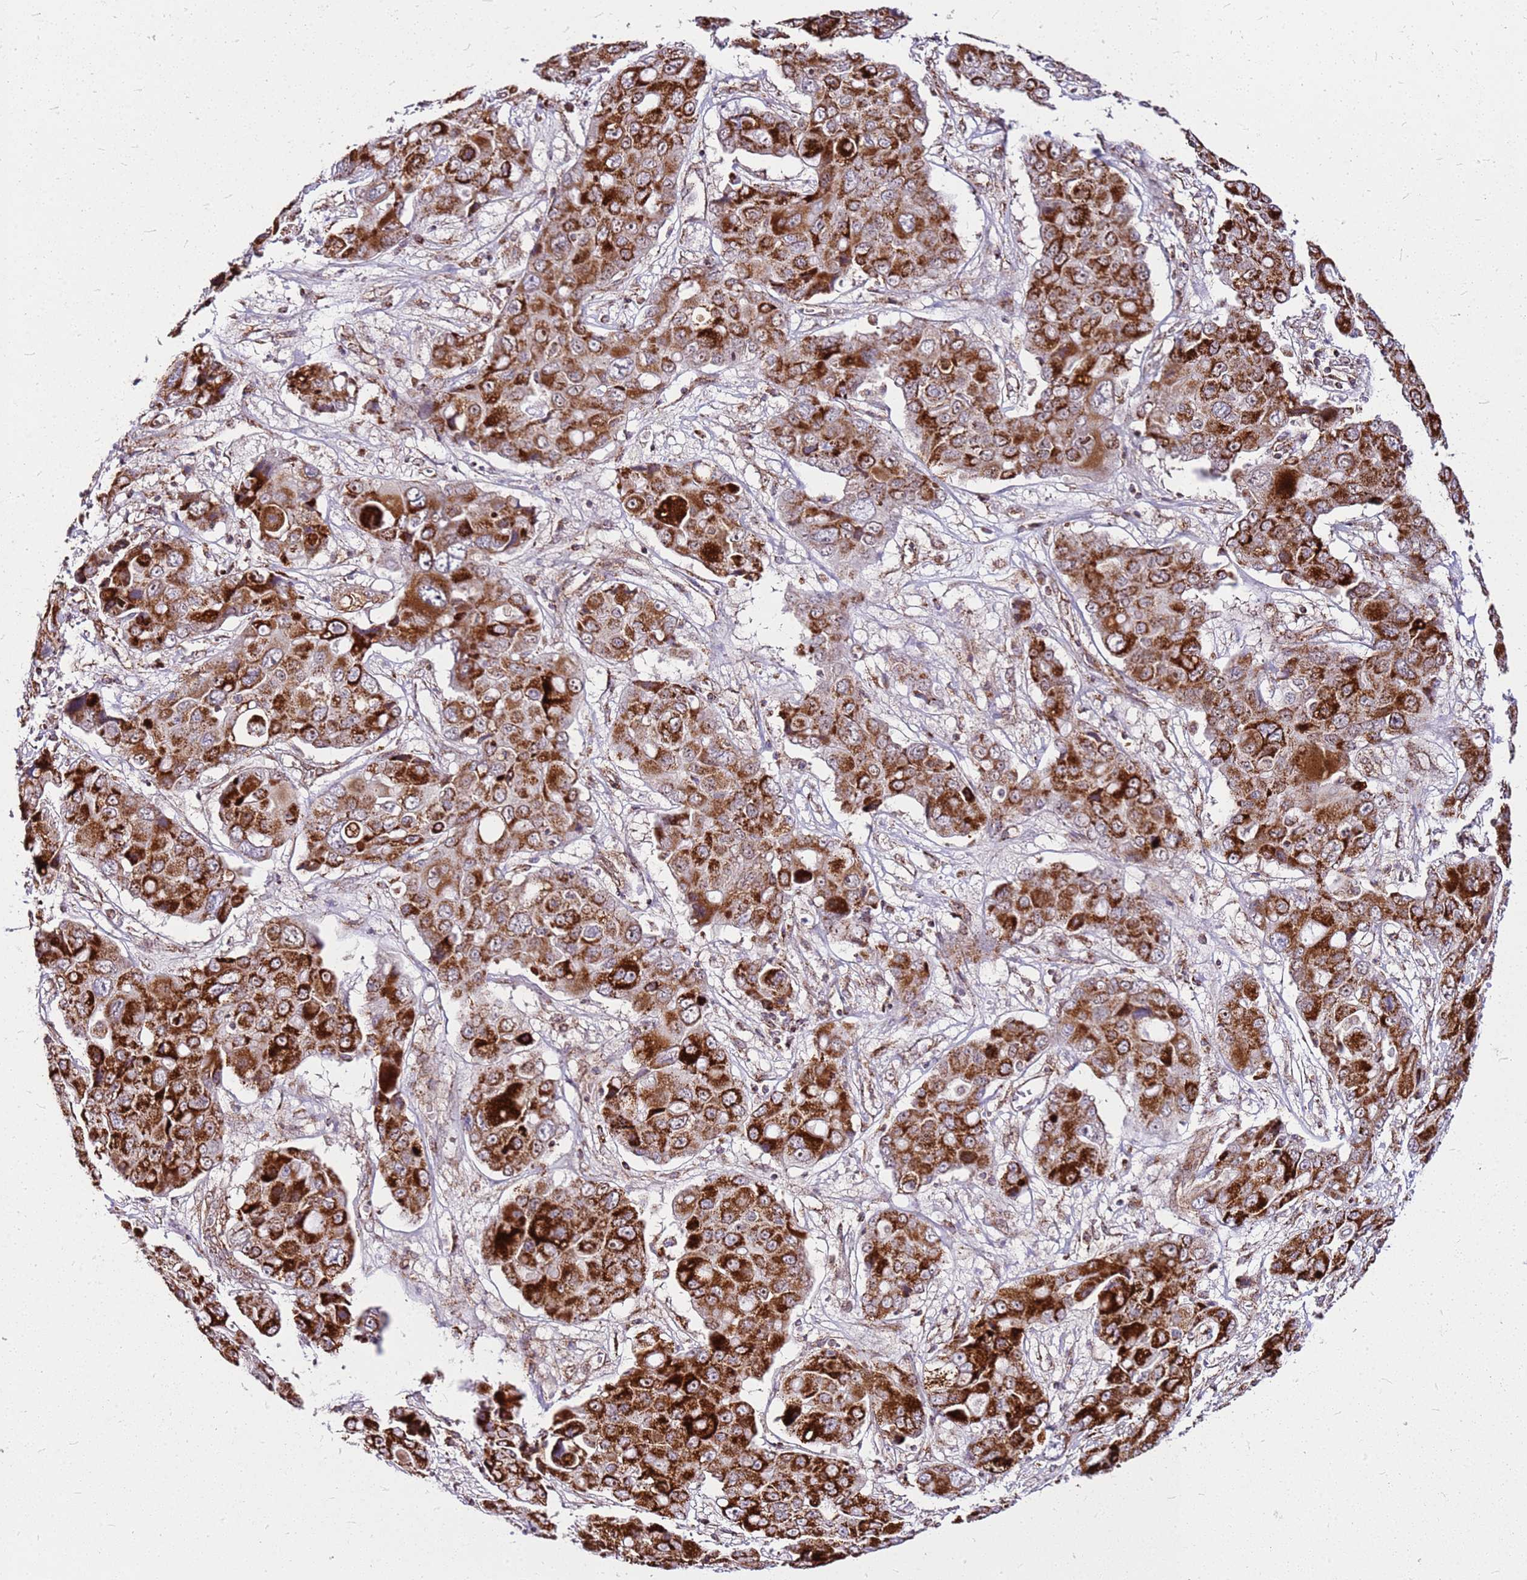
{"staining": {"intensity": "strong", "quantity": ">75%", "location": "cytoplasmic/membranous"}, "tissue": "liver cancer", "cell_type": "Tumor cells", "image_type": "cancer", "snomed": [{"axis": "morphology", "description": "Cholangiocarcinoma"}, {"axis": "topography", "description": "Liver"}], "caption": "Protein staining by immunohistochemistry displays strong cytoplasmic/membranous positivity in approximately >75% of tumor cells in liver cancer (cholangiocarcinoma).", "gene": "OR51T1", "patient": {"sex": "male", "age": 67}}